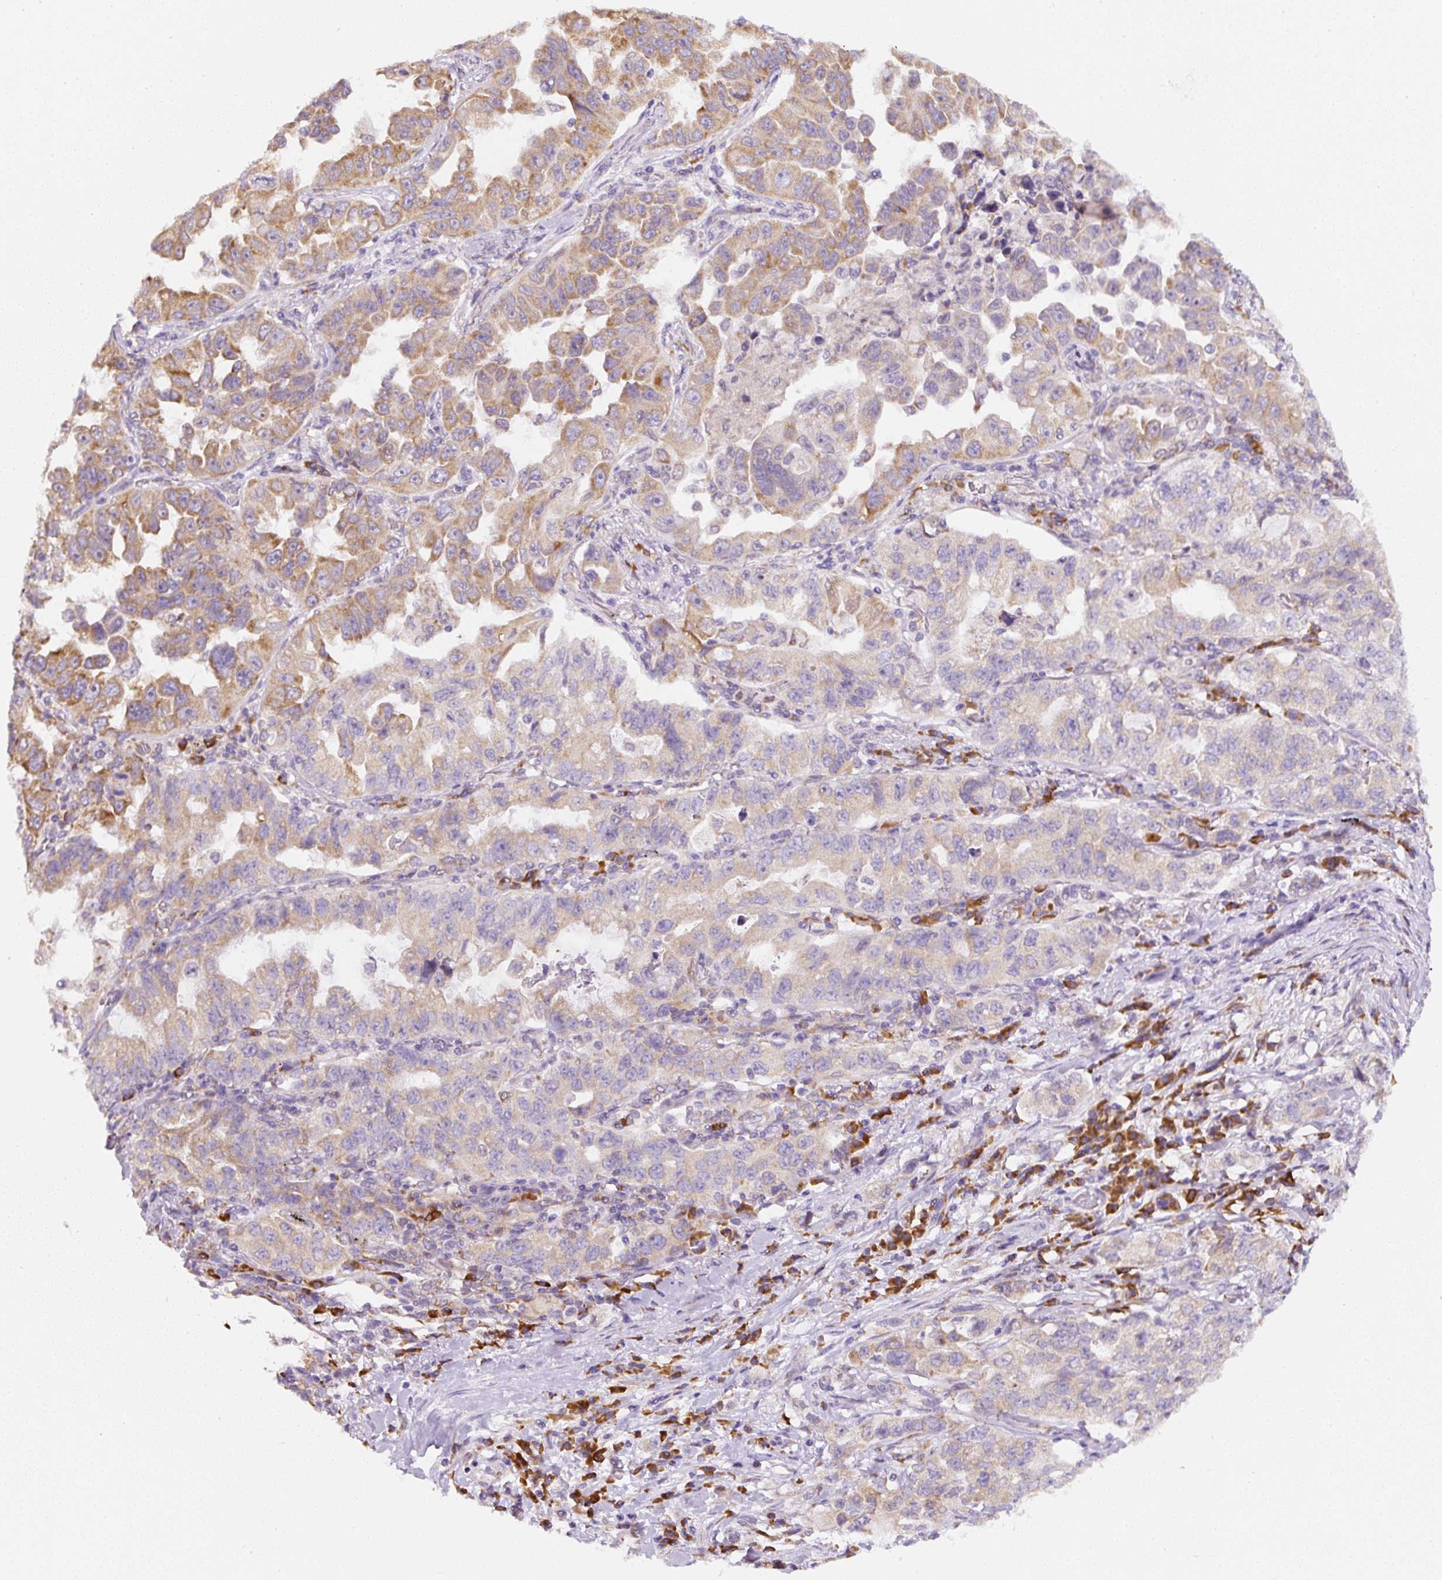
{"staining": {"intensity": "moderate", "quantity": "25%-75%", "location": "cytoplasmic/membranous"}, "tissue": "lung cancer", "cell_type": "Tumor cells", "image_type": "cancer", "snomed": [{"axis": "morphology", "description": "Adenocarcinoma, NOS"}, {"axis": "topography", "description": "Lung"}], "caption": "Protein staining of lung cancer tissue demonstrates moderate cytoplasmic/membranous expression in about 25%-75% of tumor cells.", "gene": "DDOST", "patient": {"sex": "female", "age": 51}}